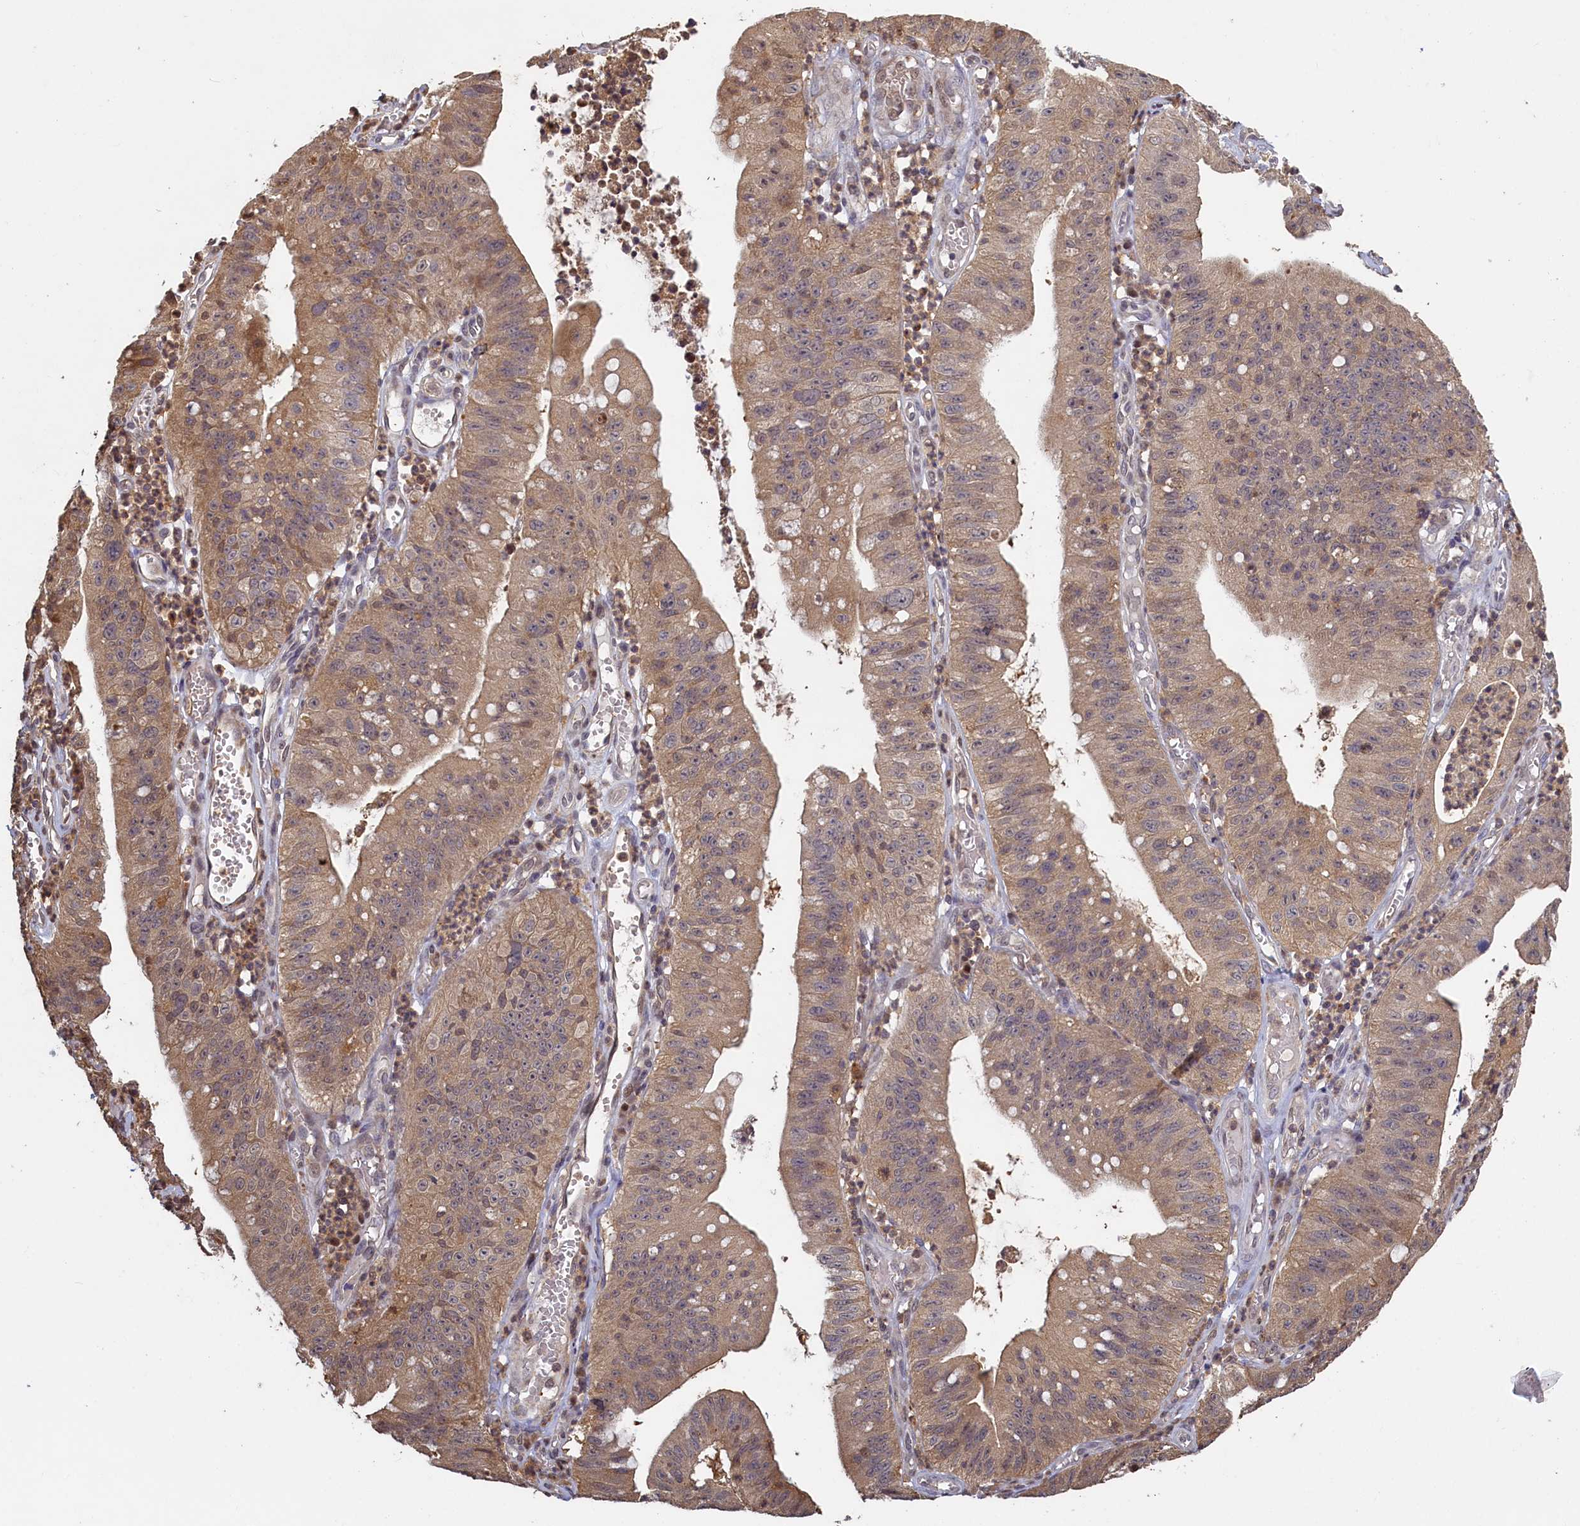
{"staining": {"intensity": "weak", "quantity": ">75%", "location": "cytoplasmic/membranous"}, "tissue": "stomach cancer", "cell_type": "Tumor cells", "image_type": "cancer", "snomed": [{"axis": "morphology", "description": "Adenocarcinoma, NOS"}, {"axis": "topography", "description": "Stomach"}], "caption": "Weak cytoplasmic/membranous protein expression is identified in about >75% of tumor cells in stomach cancer.", "gene": "UCHL3", "patient": {"sex": "male", "age": 59}}